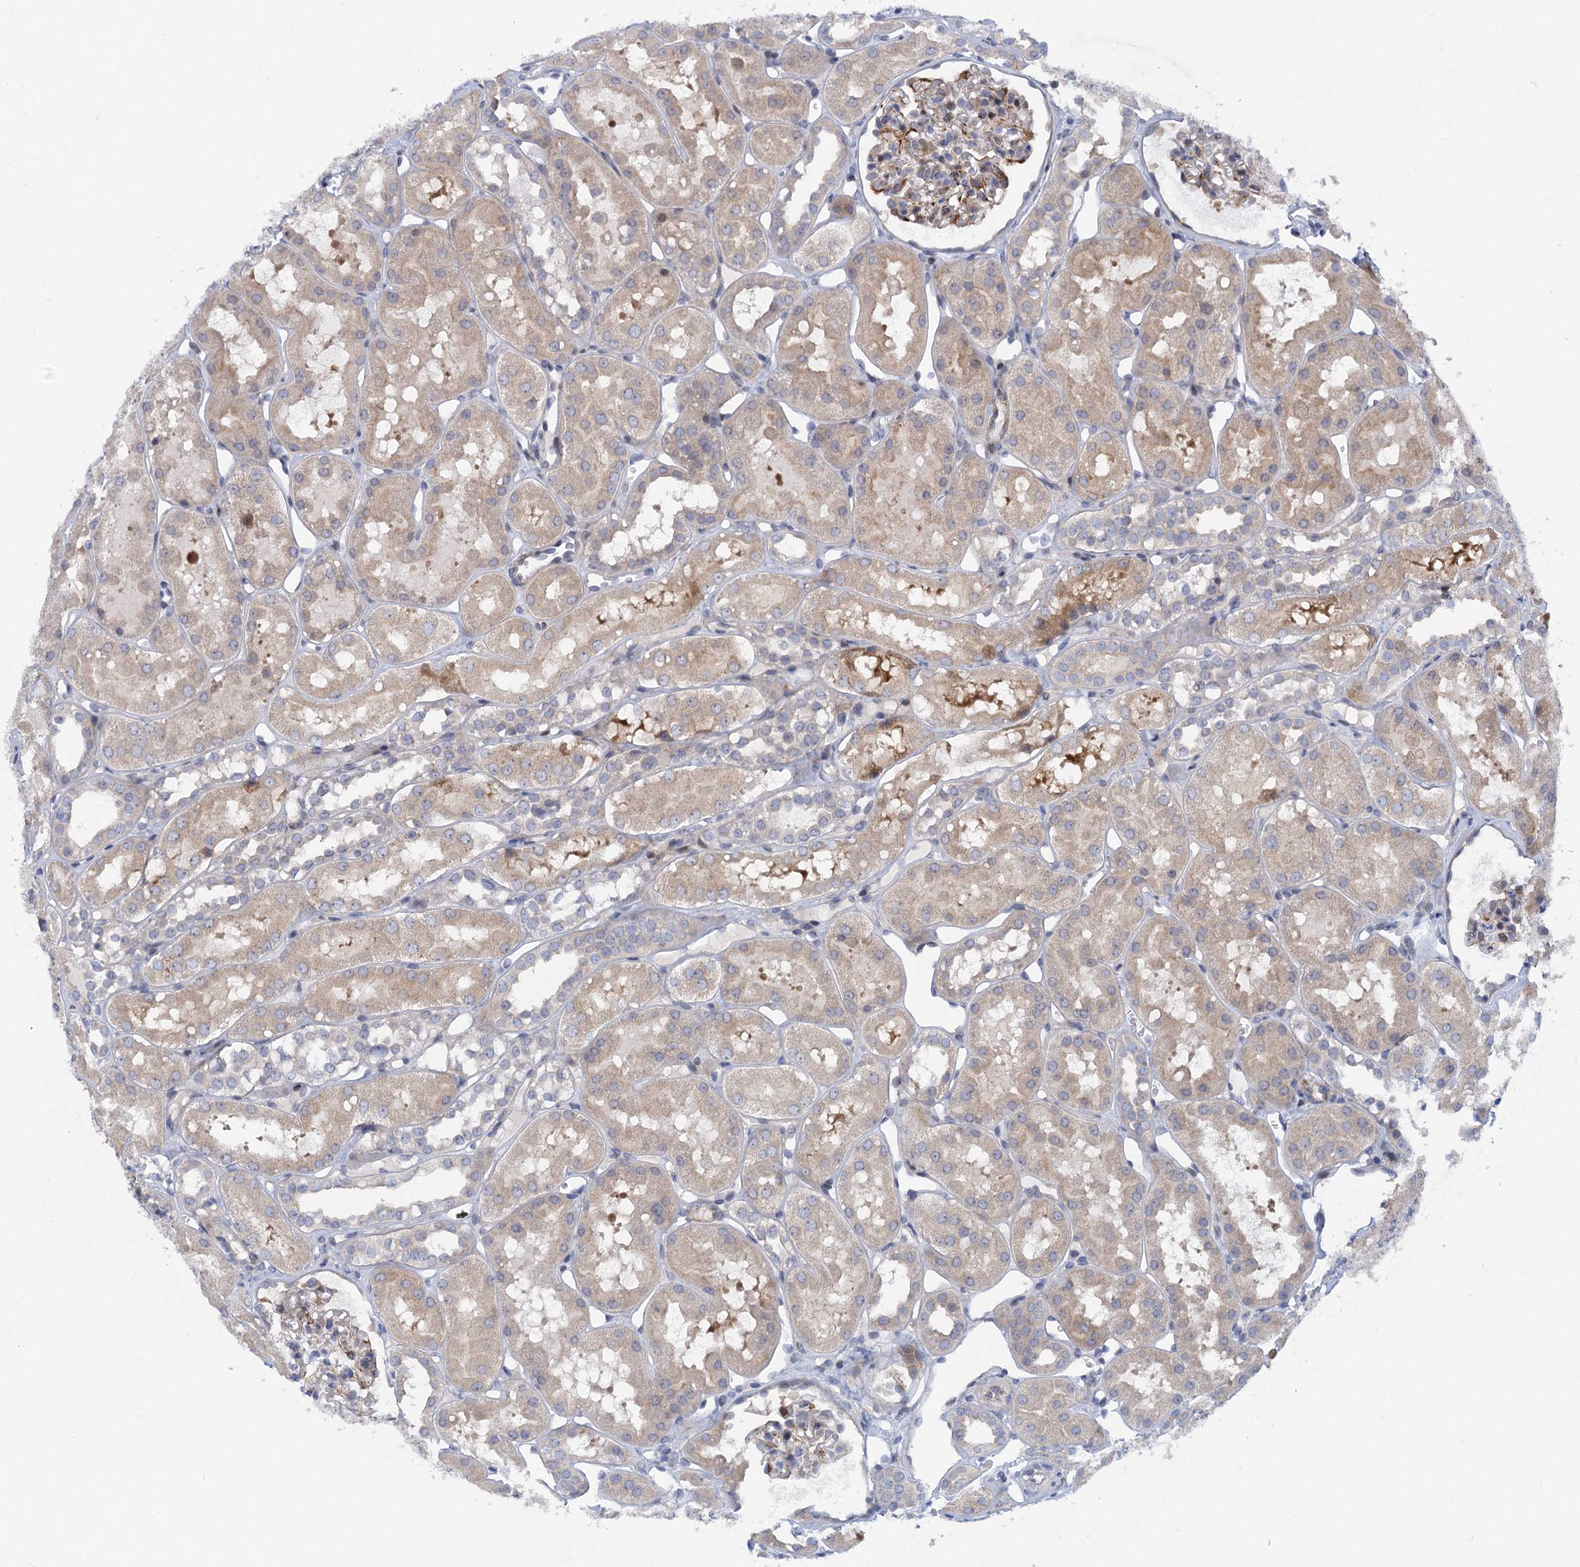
{"staining": {"intensity": "negative", "quantity": "none", "location": "none"}, "tissue": "kidney", "cell_type": "Cells in glomeruli", "image_type": "normal", "snomed": [{"axis": "morphology", "description": "Normal tissue, NOS"}, {"axis": "topography", "description": "Kidney"}], "caption": "The micrograph reveals no significant expression in cells in glomeruli of kidney. (DAB immunohistochemistry with hematoxylin counter stain).", "gene": "QPCTL", "patient": {"sex": "male", "age": 16}}